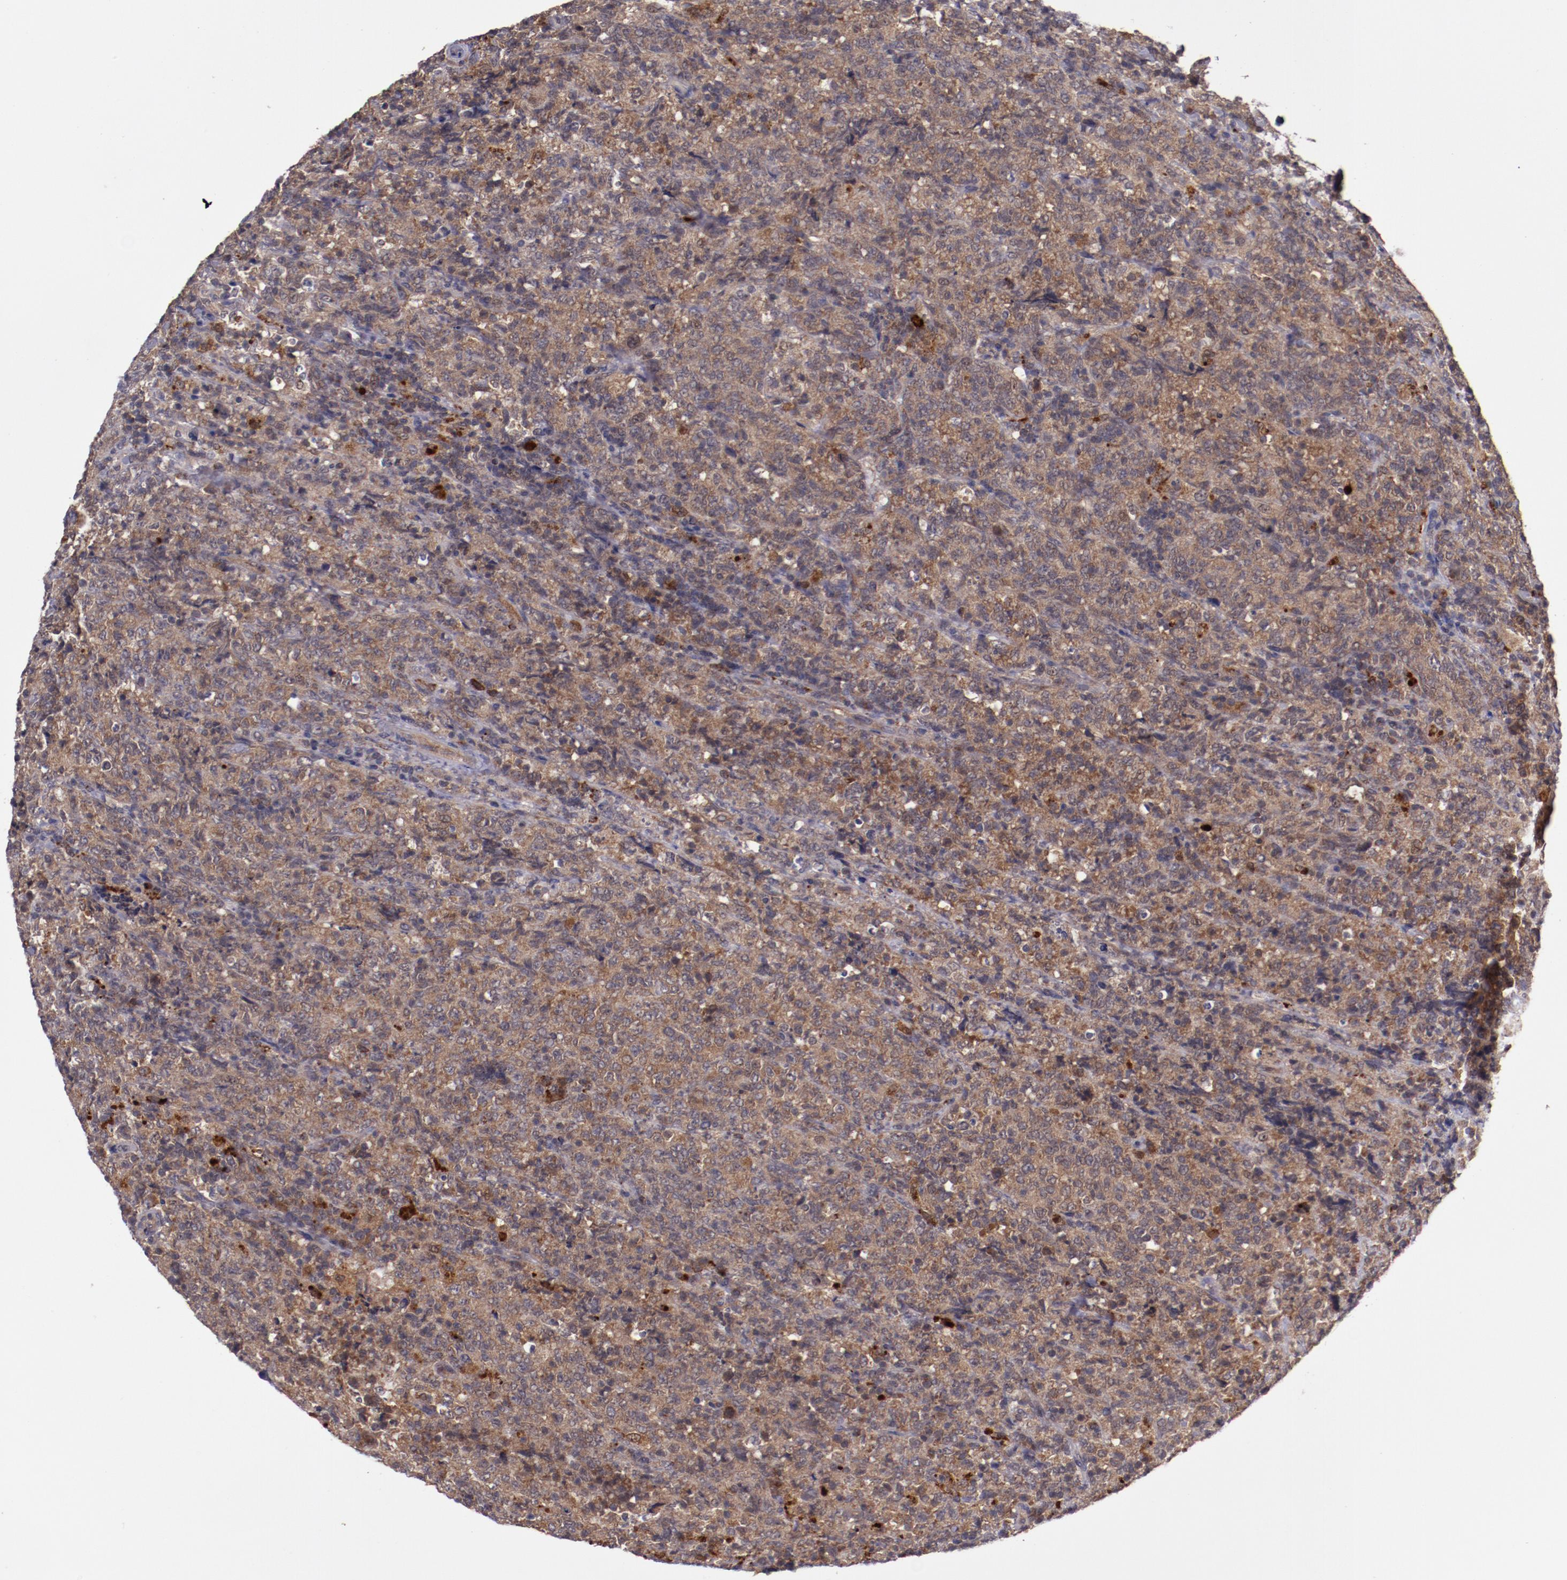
{"staining": {"intensity": "moderate", "quantity": "<25%", "location": "cytoplasmic/membranous"}, "tissue": "lymphoma", "cell_type": "Tumor cells", "image_type": "cancer", "snomed": [{"axis": "morphology", "description": "Malignant lymphoma, non-Hodgkin's type, High grade"}, {"axis": "topography", "description": "Tonsil"}], "caption": "DAB (3,3'-diaminobenzidine) immunohistochemical staining of human high-grade malignant lymphoma, non-Hodgkin's type shows moderate cytoplasmic/membranous protein staining in about <25% of tumor cells. (DAB (3,3'-diaminobenzidine) IHC, brown staining for protein, blue staining for nuclei).", "gene": "FTSJ1", "patient": {"sex": "female", "age": 36}}